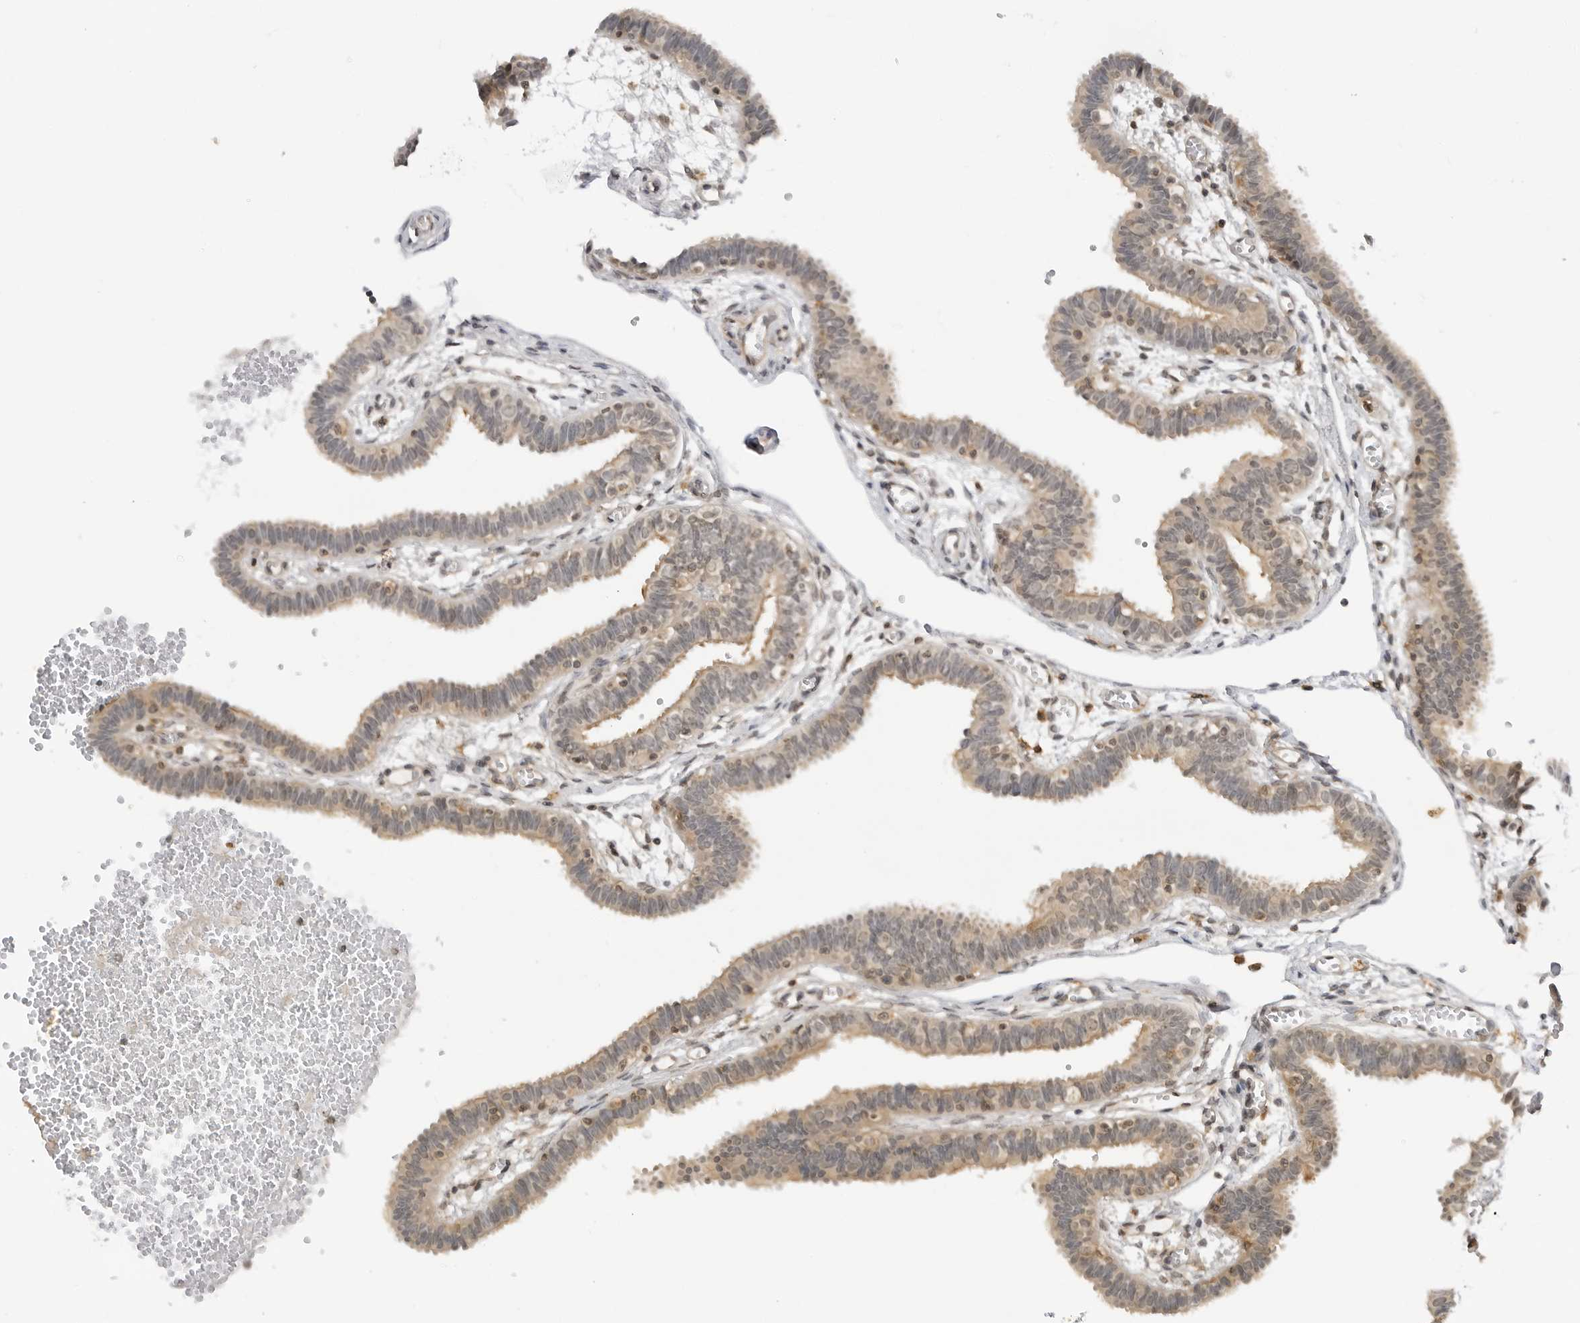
{"staining": {"intensity": "weak", "quantity": ">75%", "location": "cytoplasmic/membranous"}, "tissue": "fallopian tube", "cell_type": "Glandular cells", "image_type": "normal", "snomed": [{"axis": "morphology", "description": "Normal tissue, NOS"}, {"axis": "topography", "description": "Fallopian tube"}, {"axis": "topography", "description": "Placenta"}], "caption": "Immunohistochemistry (IHC) histopathology image of normal human fallopian tube stained for a protein (brown), which shows low levels of weak cytoplasmic/membranous positivity in about >75% of glandular cells.", "gene": "MAP2K5", "patient": {"sex": "female", "age": 32}}